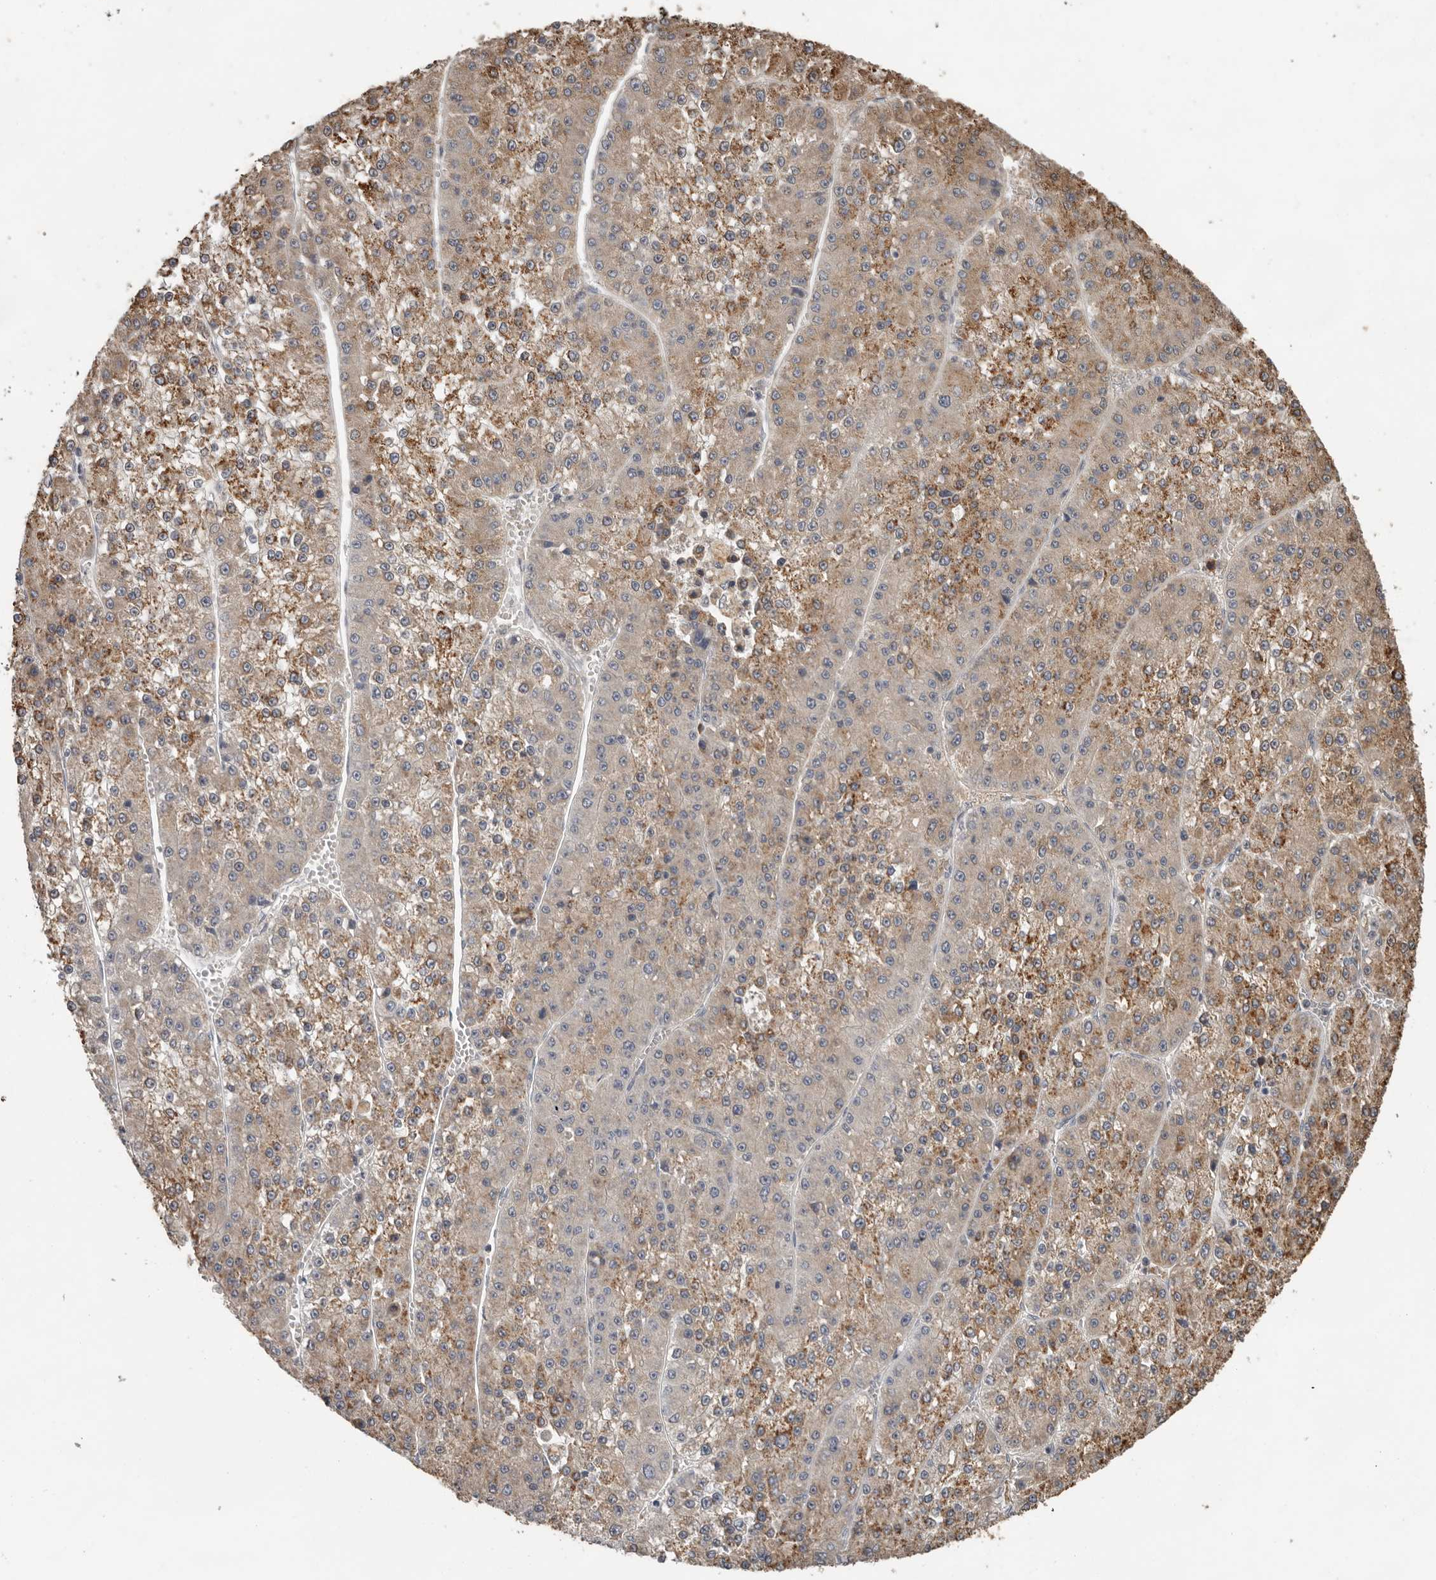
{"staining": {"intensity": "moderate", "quantity": "25%-75%", "location": "cytoplasmic/membranous"}, "tissue": "liver cancer", "cell_type": "Tumor cells", "image_type": "cancer", "snomed": [{"axis": "morphology", "description": "Carcinoma, Hepatocellular, NOS"}, {"axis": "topography", "description": "Liver"}], "caption": "IHC staining of liver cancer, which exhibits medium levels of moderate cytoplasmic/membranous positivity in approximately 25%-75% of tumor cells indicating moderate cytoplasmic/membranous protein positivity. The staining was performed using DAB (3,3'-diaminobenzidine) (brown) for protein detection and nuclei were counterstained in hematoxylin (blue).", "gene": "MTF1", "patient": {"sex": "female", "age": 73}}